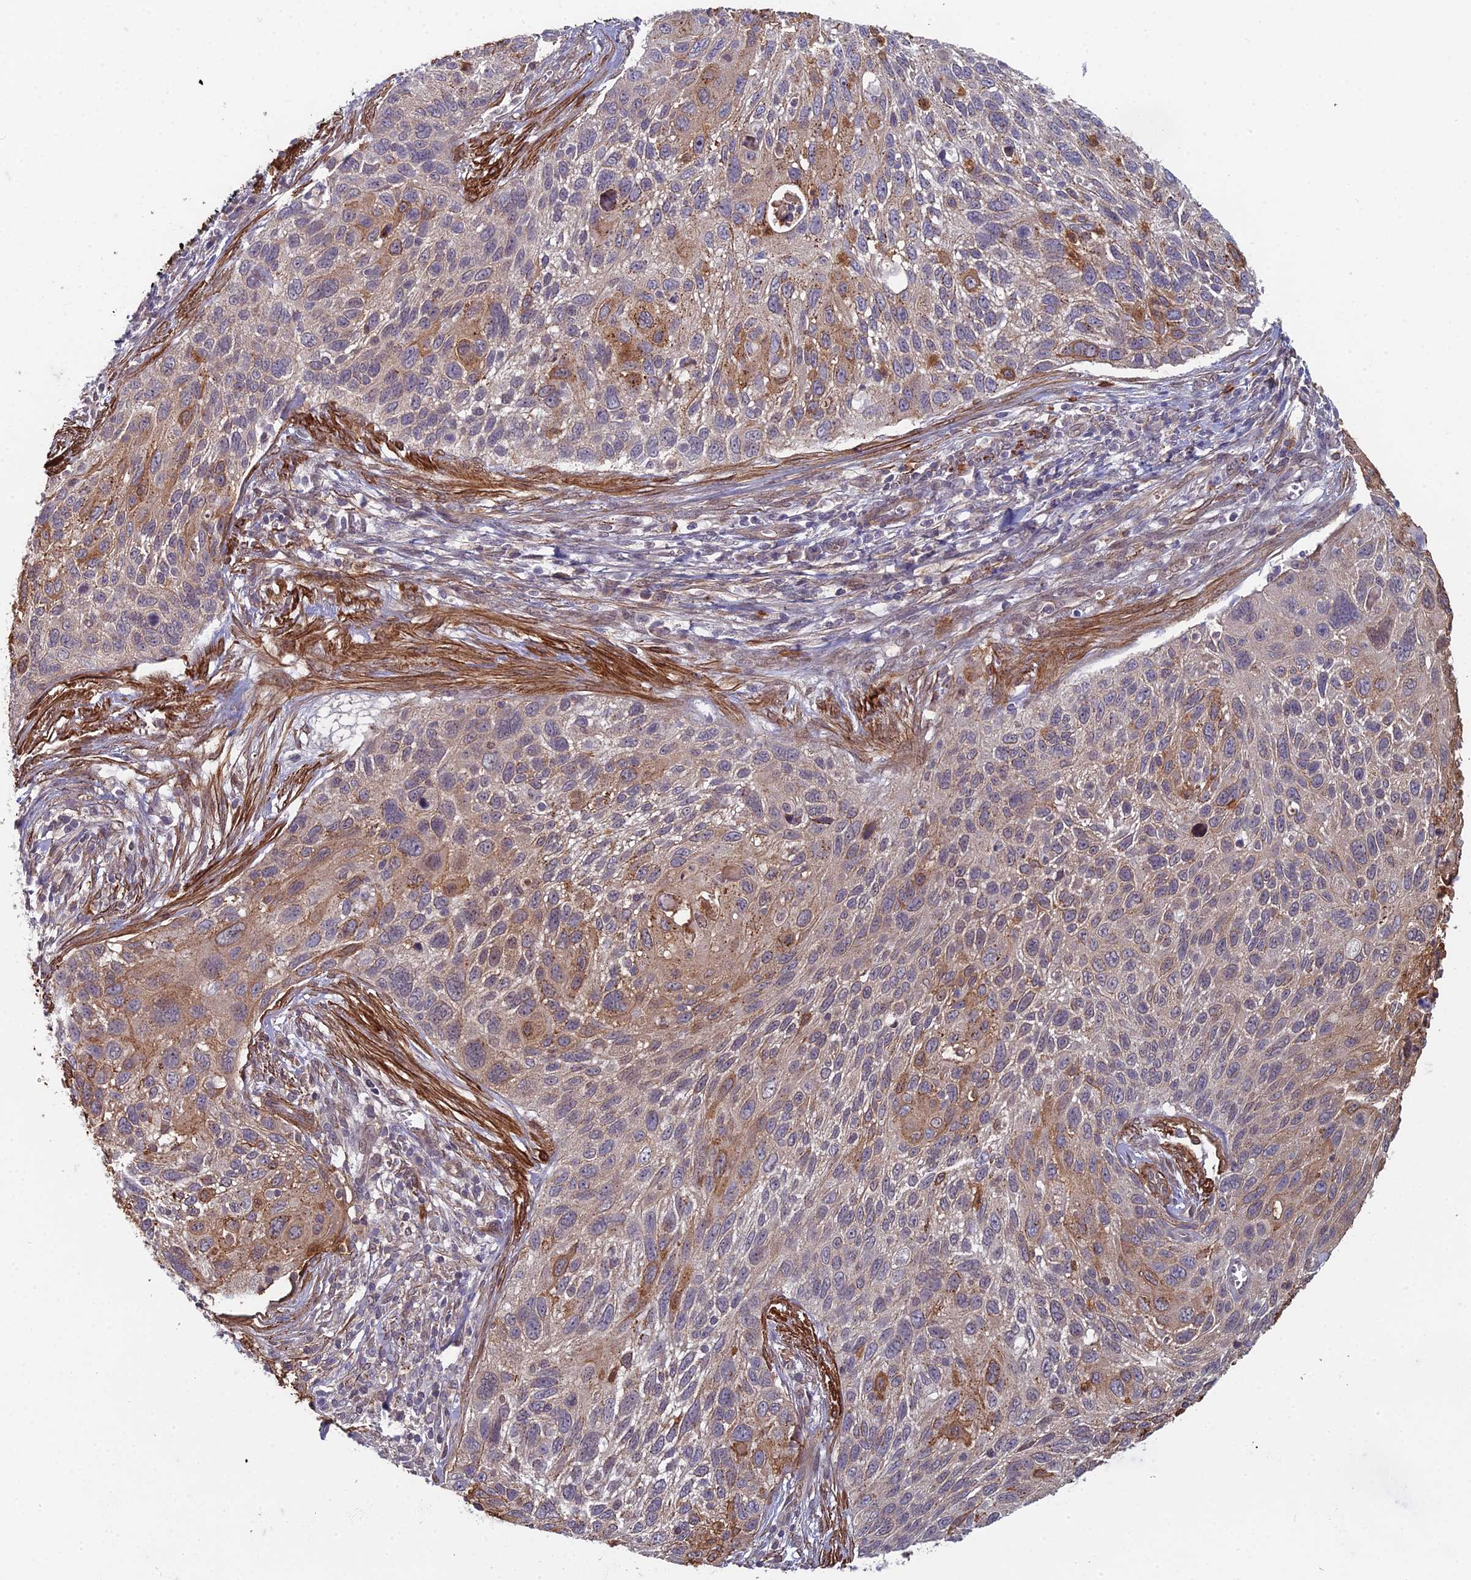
{"staining": {"intensity": "moderate", "quantity": "25%-75%", "location": "cytoplasmic/membranous,nuclear"}, "tissue": "cervical cancer", "cell_type": "Tumor cells", "image_type": "cancer", "snomed": [{"axis": "morphology", "description": "Squamous cell carcinoma, NOS"}, {"axis": "topography", "description": "Cervix"}], "caption": "Immunohistochemical staining of cervical cancer (squamous cell carcinoma) demonstrates medium levels of moderate cytoplasmic/membranous and nuclear protein expression in approximately 25%-75% of tumor cells. The staining was performed using DAB (3,3'-diaminobenzidine), with brown indicating positive protein expression. Nuclei are stained blue with hematoxylin.", "gene": "ZNF626", "patient": {"sex": "female", "age": 70}}